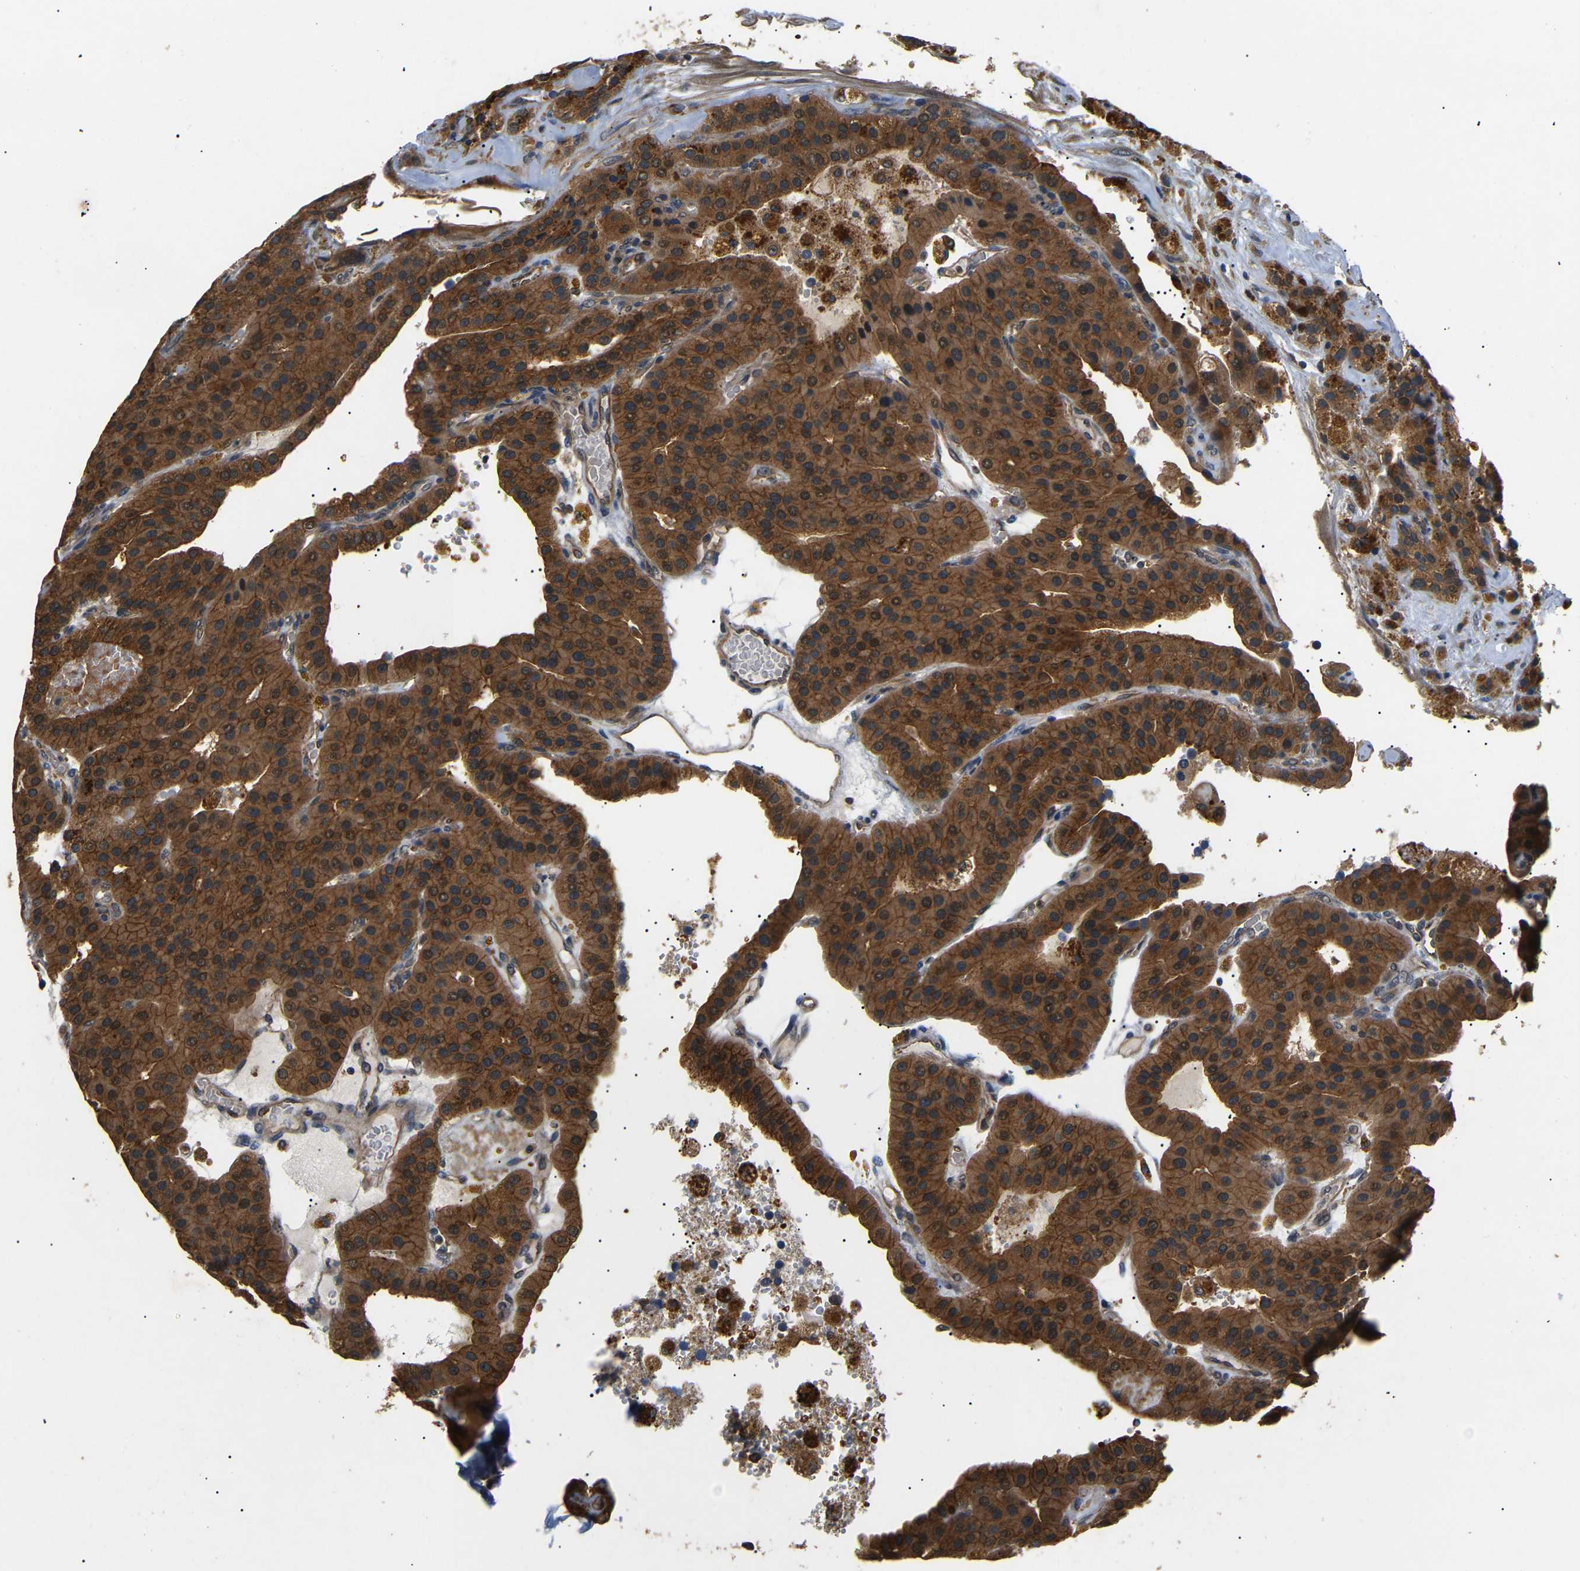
{"staining": {"intensity": "strong", "quantity": ">75%", "location": "cytoplasmic/membranous"}, "tissue": "parathyroid gland", "cell_type": "Glandular cells", "image_type": "normal", "snomed": [{"axis": "morphology", "description": "Normal tissue, NOS"}, {"axis": "morphology", "description": "Adenoma, NOS"}, {"axis": "topography", "description": "Parathyroid gland"}], "caption": "Protein staining of unremarkable parathyroid gland displays strong cytoplasmic/membranous positivity in approximately >75% of glandular cells.", "gene": "DDR1", "patient": {"sex": "female", "age": 86}}